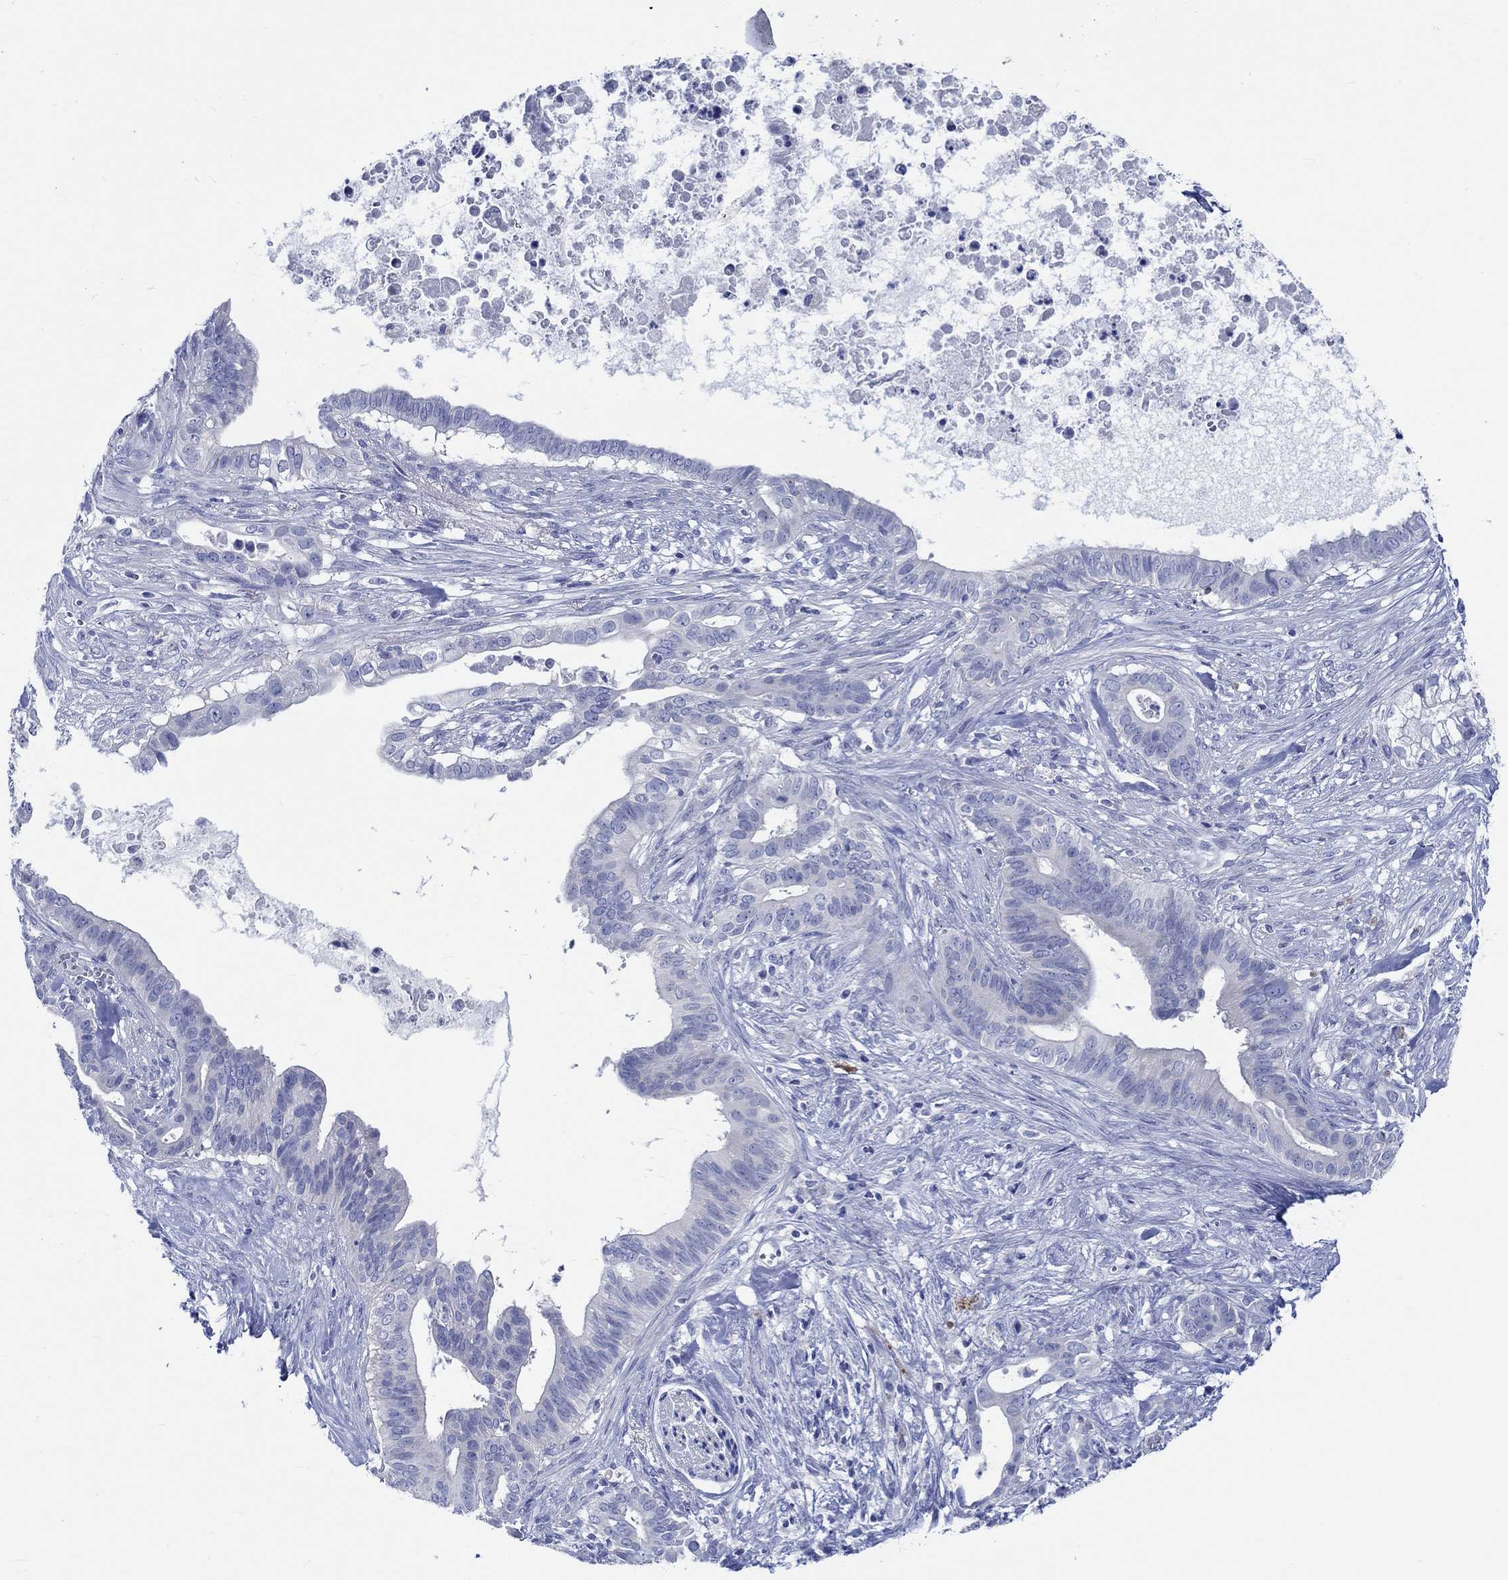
{"staining": {"intensity": "negative", "quantity": "none", "location": "none"}, "tissue": "pancreatic cancer", "cell_type": "Tumor cells", "image_type": "cancer", "snomed": [{"axis": "morphology", "description": "Adenocarcinoma, NOS"}, {"axis": "topography", "description": "Pancreas"}], "caption": "High power microscopy image of an IHC image of pancreatic adenocarcinoma, revealing no significant staining in tumor cells.", "gene": "PTPRN2", "patient": {"sex": "male", "age": 61}}